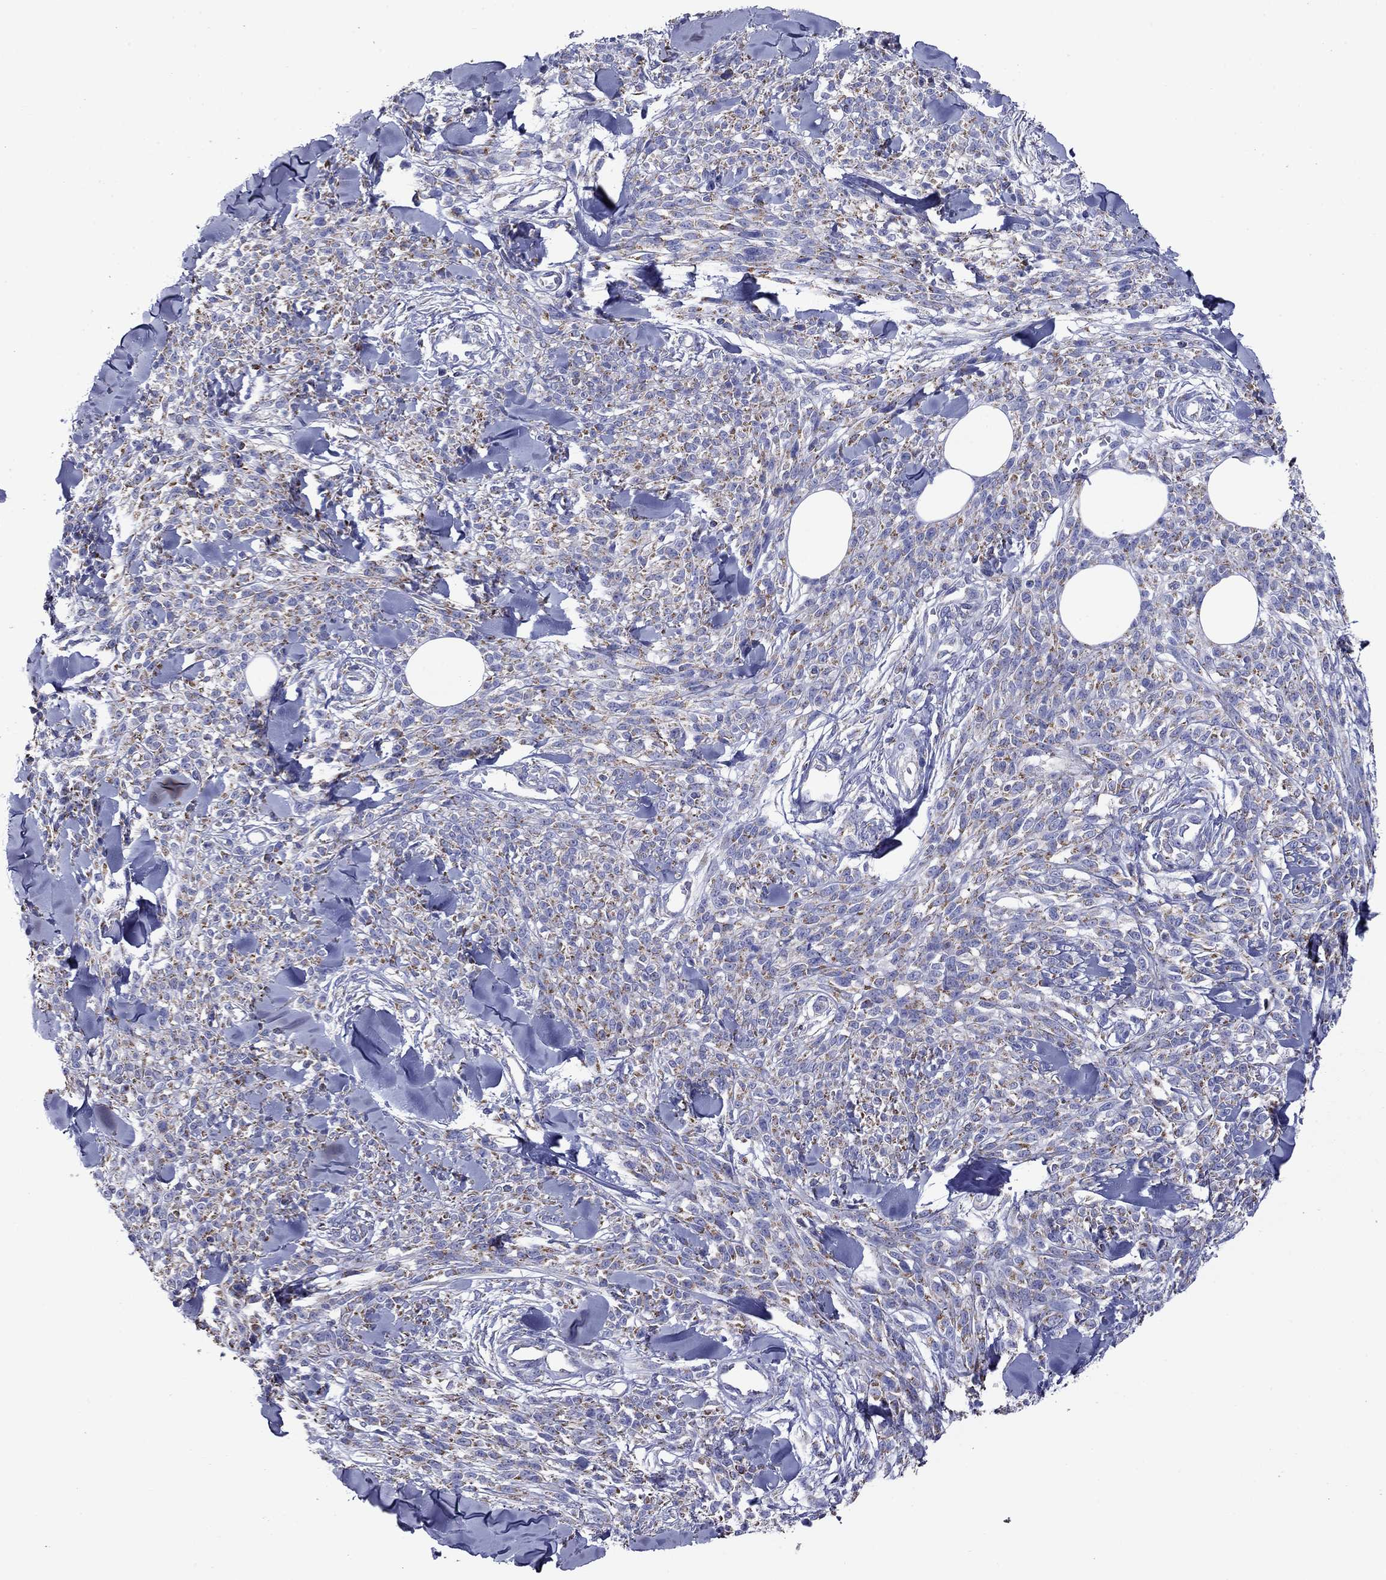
{"staining": {"intensity": "moderate", "quantity": "25%-75%", "location": "cytoplasmic/membranous"}, "tissue": "melanoma", "cell_type": "Tumor cells", "image_type": "cancer", "snomed": [{"axis": "morphology", "description": "Malignant melanoma, NOS"}, {"axis": "topography", "description": "Skin"}, {"axis": "topography", "description": "Skin of trunk"}], "caption": "Immunohistochemistry staining of malignant melanoma, which demonstrates medium levels of moderate cytoplasmic/membranous positivity in about 25%-75% of tumor cells indicating moderate cytoplasmic/membranous protein positivity. The staining was performed using DAB (brown) for protein detection and nuclei were counterstained in hematoxylin (blue).", "gene": "ACADSB", "patient": {"sex": "male", "age": 74}}